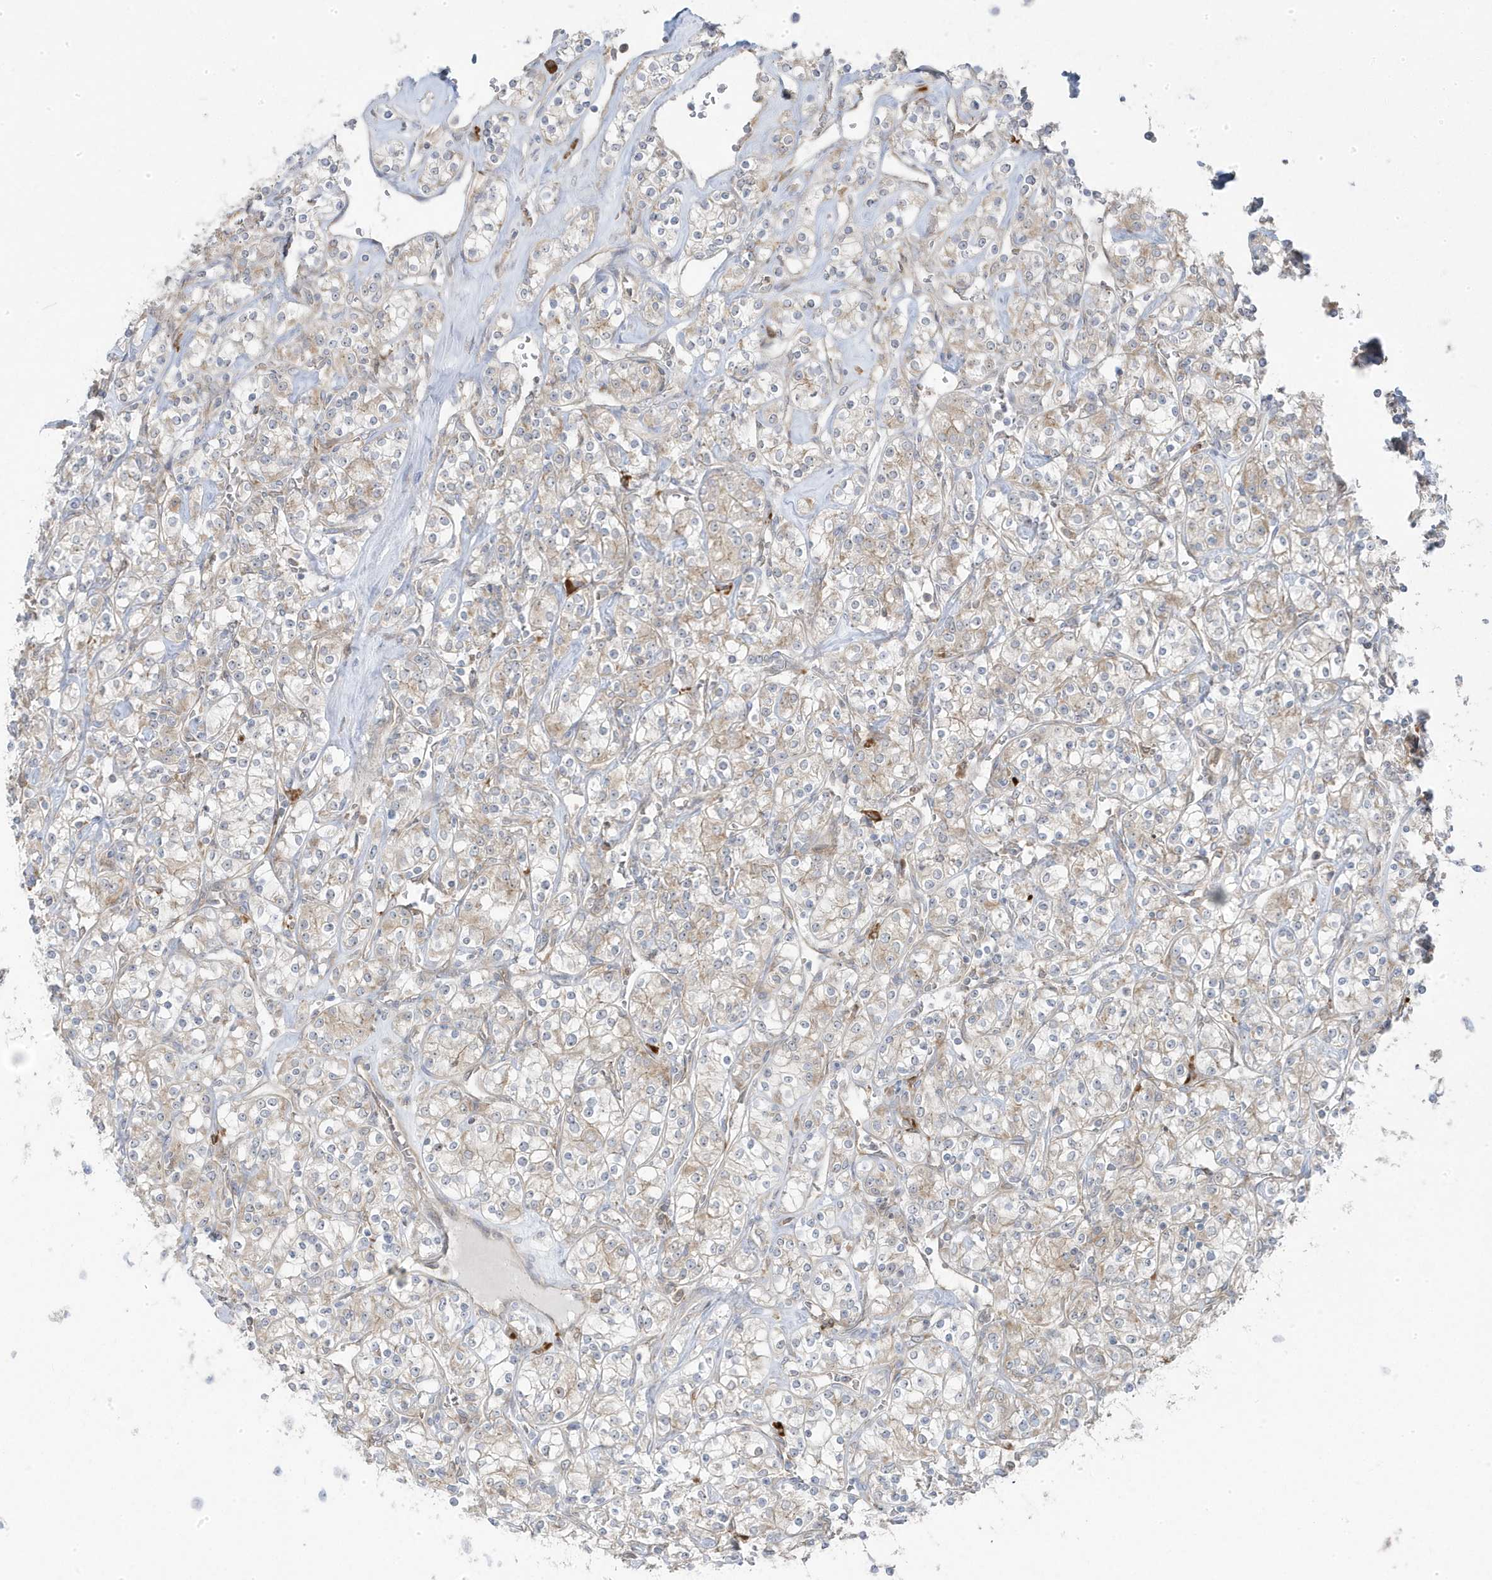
{"staining": {"intensity": "weak", "quantity": "<25%", "location": "cytoplasmic/membranous"}, "tissue": "renal cancer", "cell_type": "Tumor cells", "image_type": "cancer", "snomed": [{"axis": "morphology", "description": "Adenocarcinoma, NOS"}, {"axis": "topography", "description": "Kidney"}], "caption": "The immunohistochemistry (IHC) image has no significant positivity in tumor cells of renal cancer (adenocarcinoma) tissue.", "gene": "ZNF654", "patient": {"sex": "male", "age": 77}}